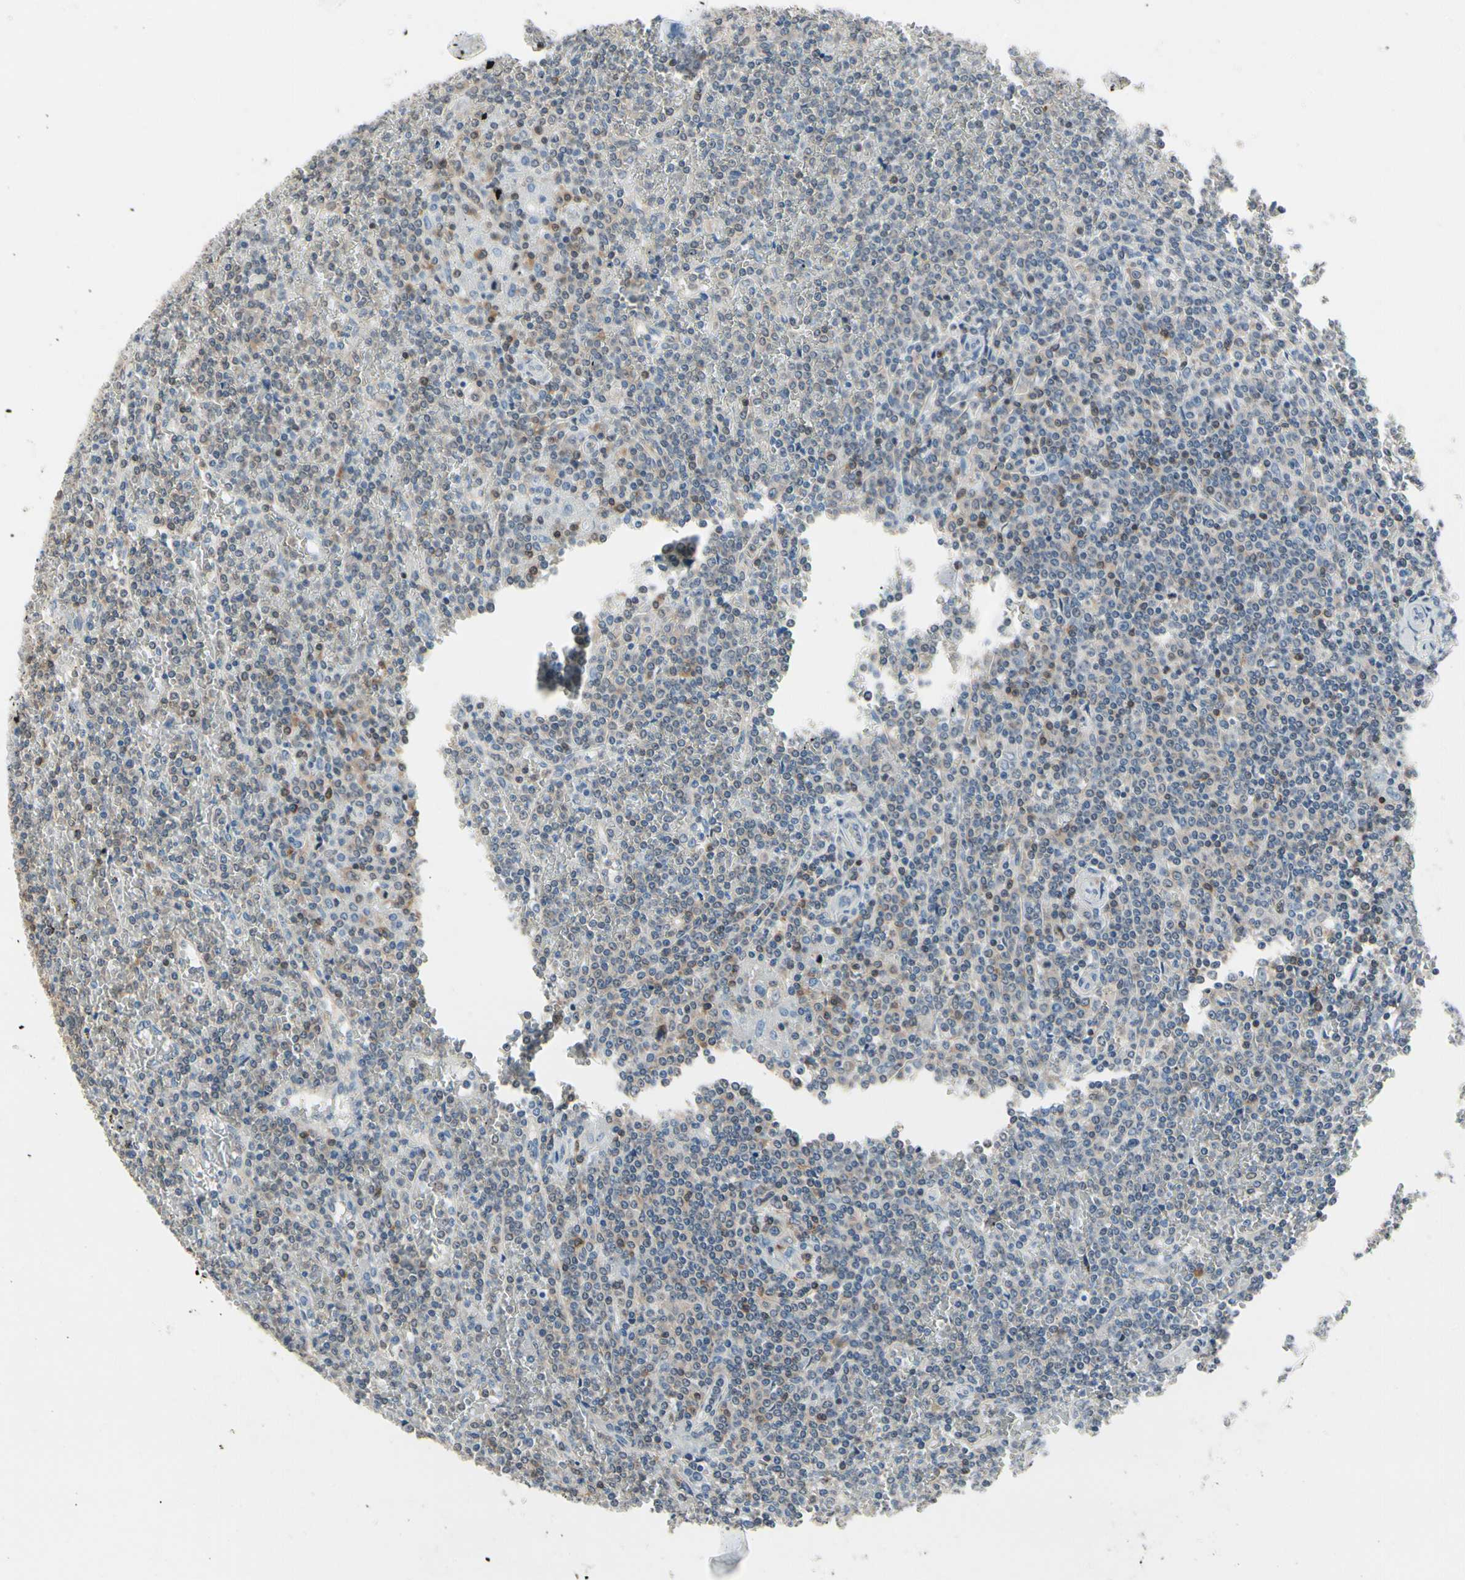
{"staining": {"intensity": "weak", "quantity": "<25%", "location": "cytoplasmic/membranous"}, "tissue": "lymphoma", "cell_type": "Tumor cells", "image_type": "cancer", "snomed": [{"axis": "morphology", "description": "Malignant lymphoma, non-Hodgkin's type, Low grade"}, {"axis": "topography", "description": "Spleen"}], "caption": "High power microscopy photomicrograph of an immunohistochemistry micrograph of low-grade malignant lymphoma, non-Hodgkin's type, revealing no significant staining in tumor cells.", "gene": "NFATC2", "patient": {"sex": "female", "age": 19}}